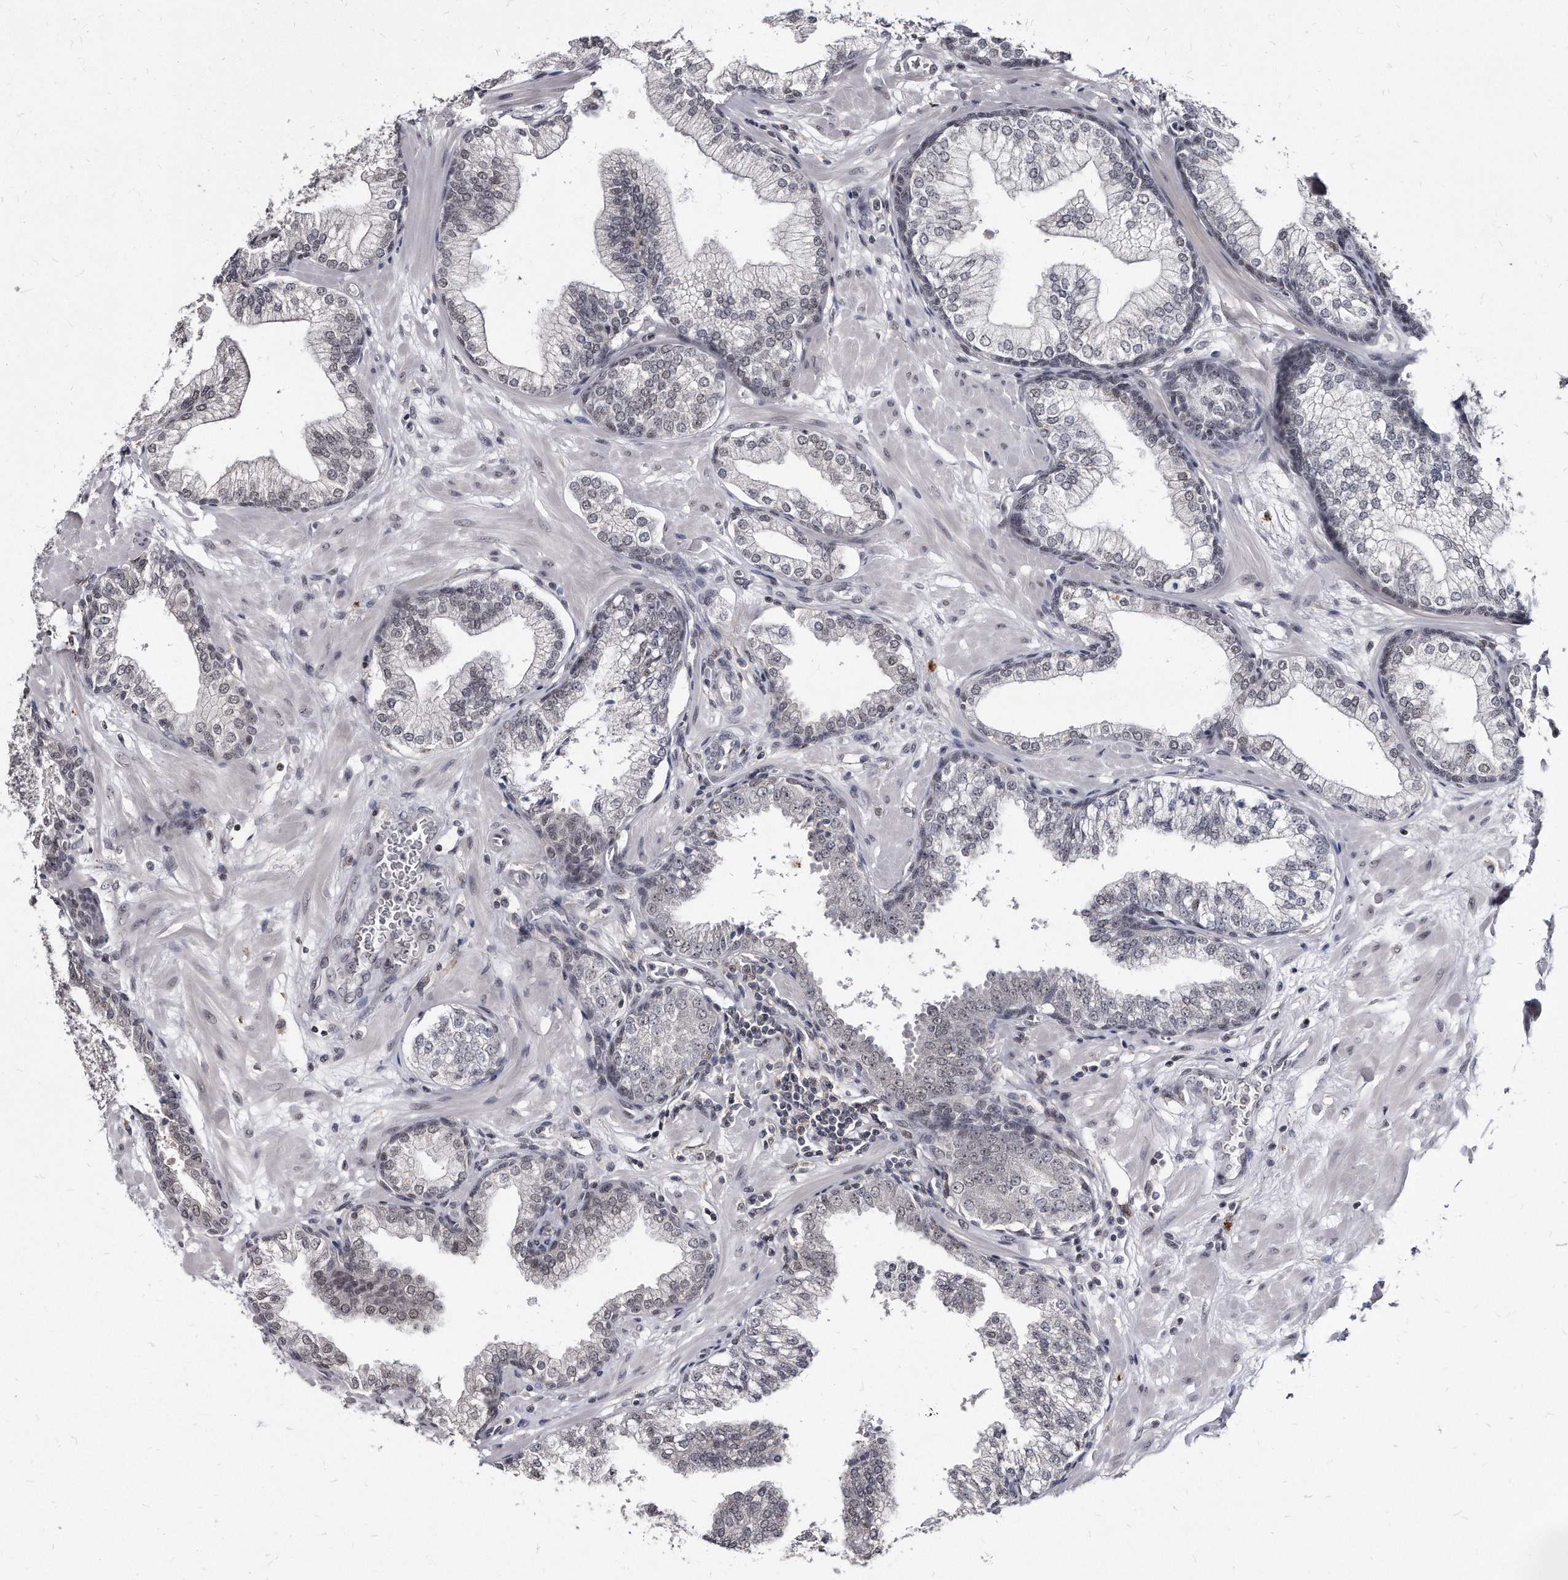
{"staining": {"intensity": "weak", "quantity": "<25%", "location": "nuclear"}, "tissue": "prostate", "cell_type": "Glandular cells", "image_type": "normal", "snomed": [{"axis": "morphology", "description": "Normal tissue, NOS"}, {"axis": "morphology", "description": "Urothelial carcinoma, Low grade"}, {"axis": "topography", "description": "Urinary bladder"}, {"axis": "topography", "description": "Prostate"}], "caption": "Immunohistochemical staining of benign human prostate exhibits no significant positivity in glandular cells.", "gene": "KLHDC3", "patient": {"sex": "male", "age": 60}}